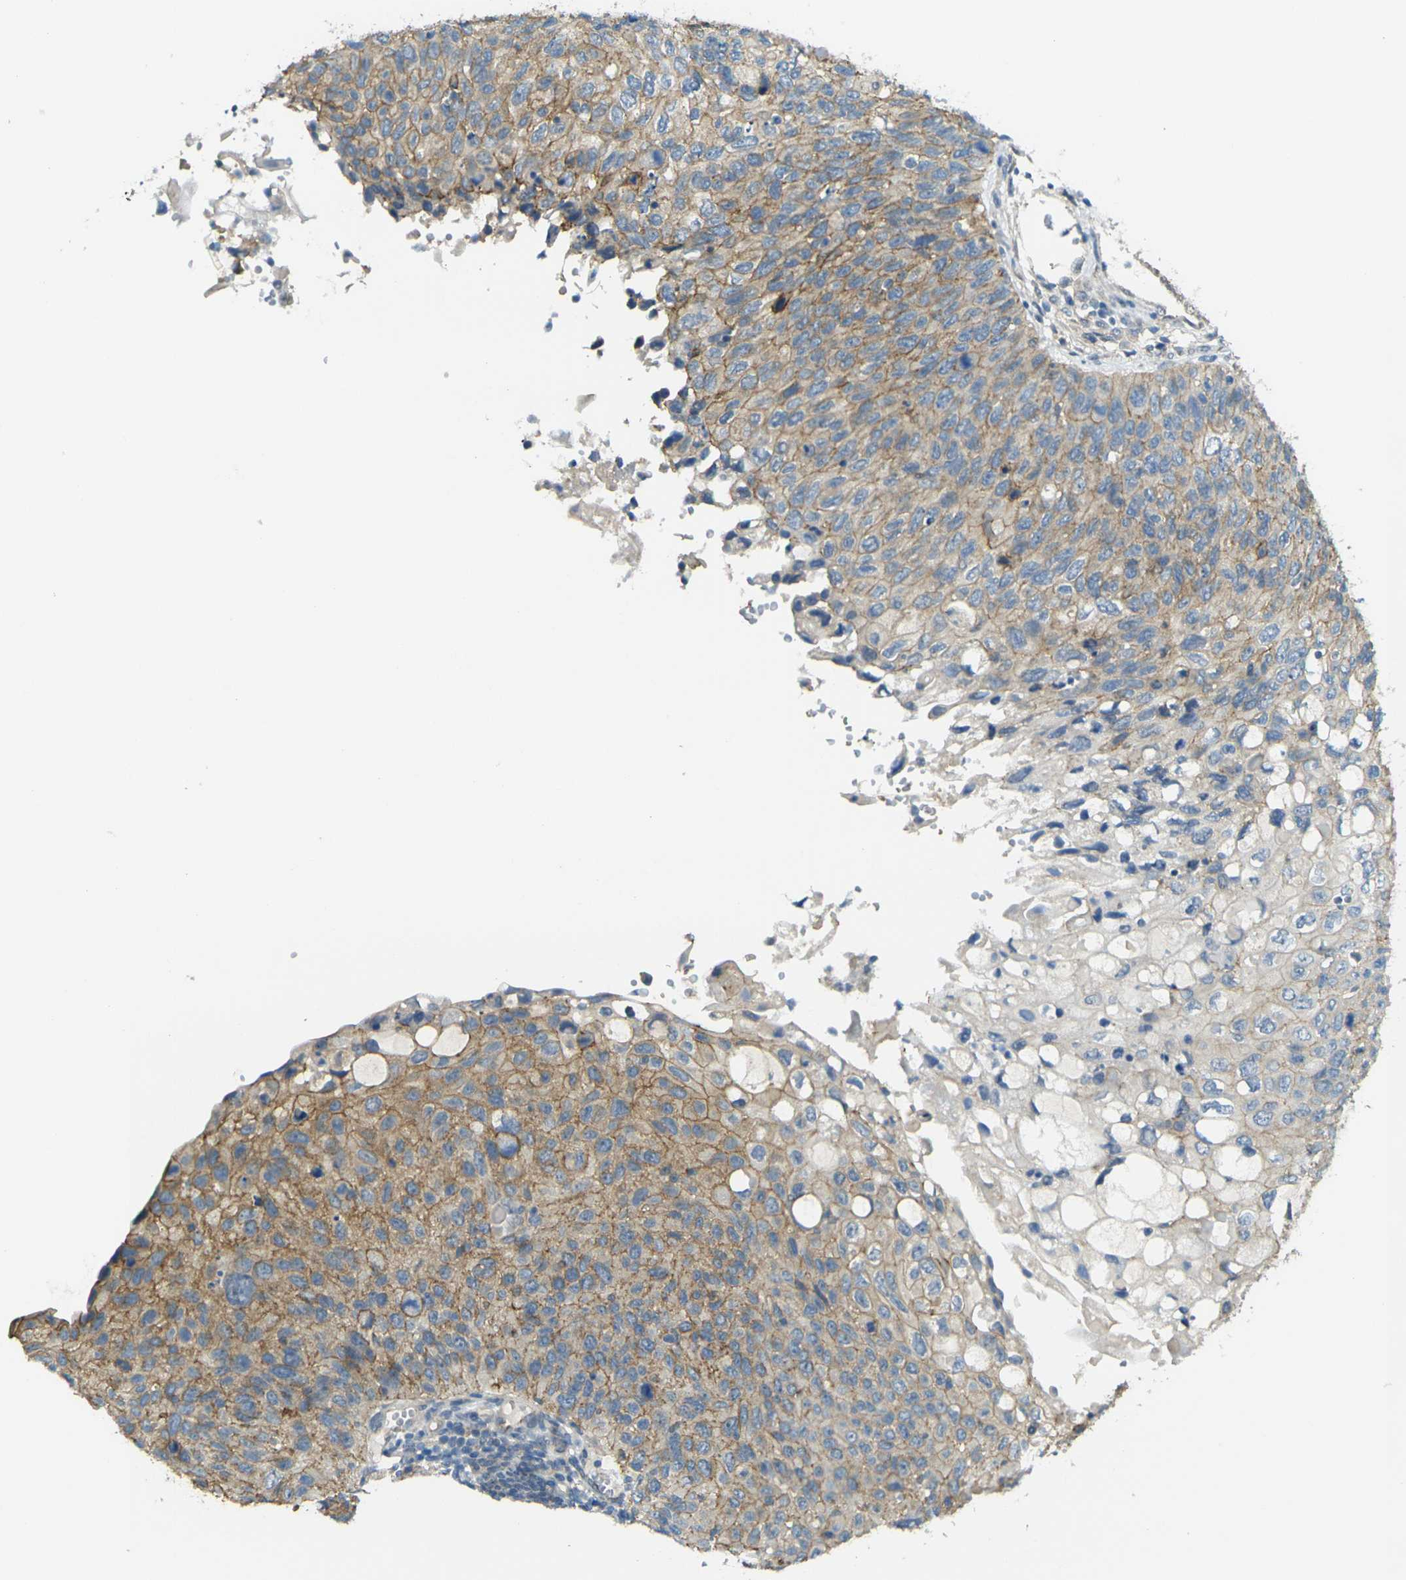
{"staining": {"intensity": "moderate", "quantity": ">75%", "location": "cytoplasmic/membranous"}, "tissue": "cervical cancer", "cell_type": "Tumor cells", "image_type": "cancer", "snomed": [{"axis": "morphology", "description": "Squamous cell carcinoma, NOS"}, {"axis": "topography", "description": "Cervix"}], "caption": "Squamous cell carcinoma (cervical) tissue demonstrates moderate cytoplasmic/membranous expression in about >75% of tumor cells The protein of interest is stained brown, and the nuclei are stained in blue (DAB (3,3'-diaminobenzidine) IHC with brightfield microscopy, high magnification).", "gene": "RHBDD1", "patient": {"sex": "female", "age": 70}}